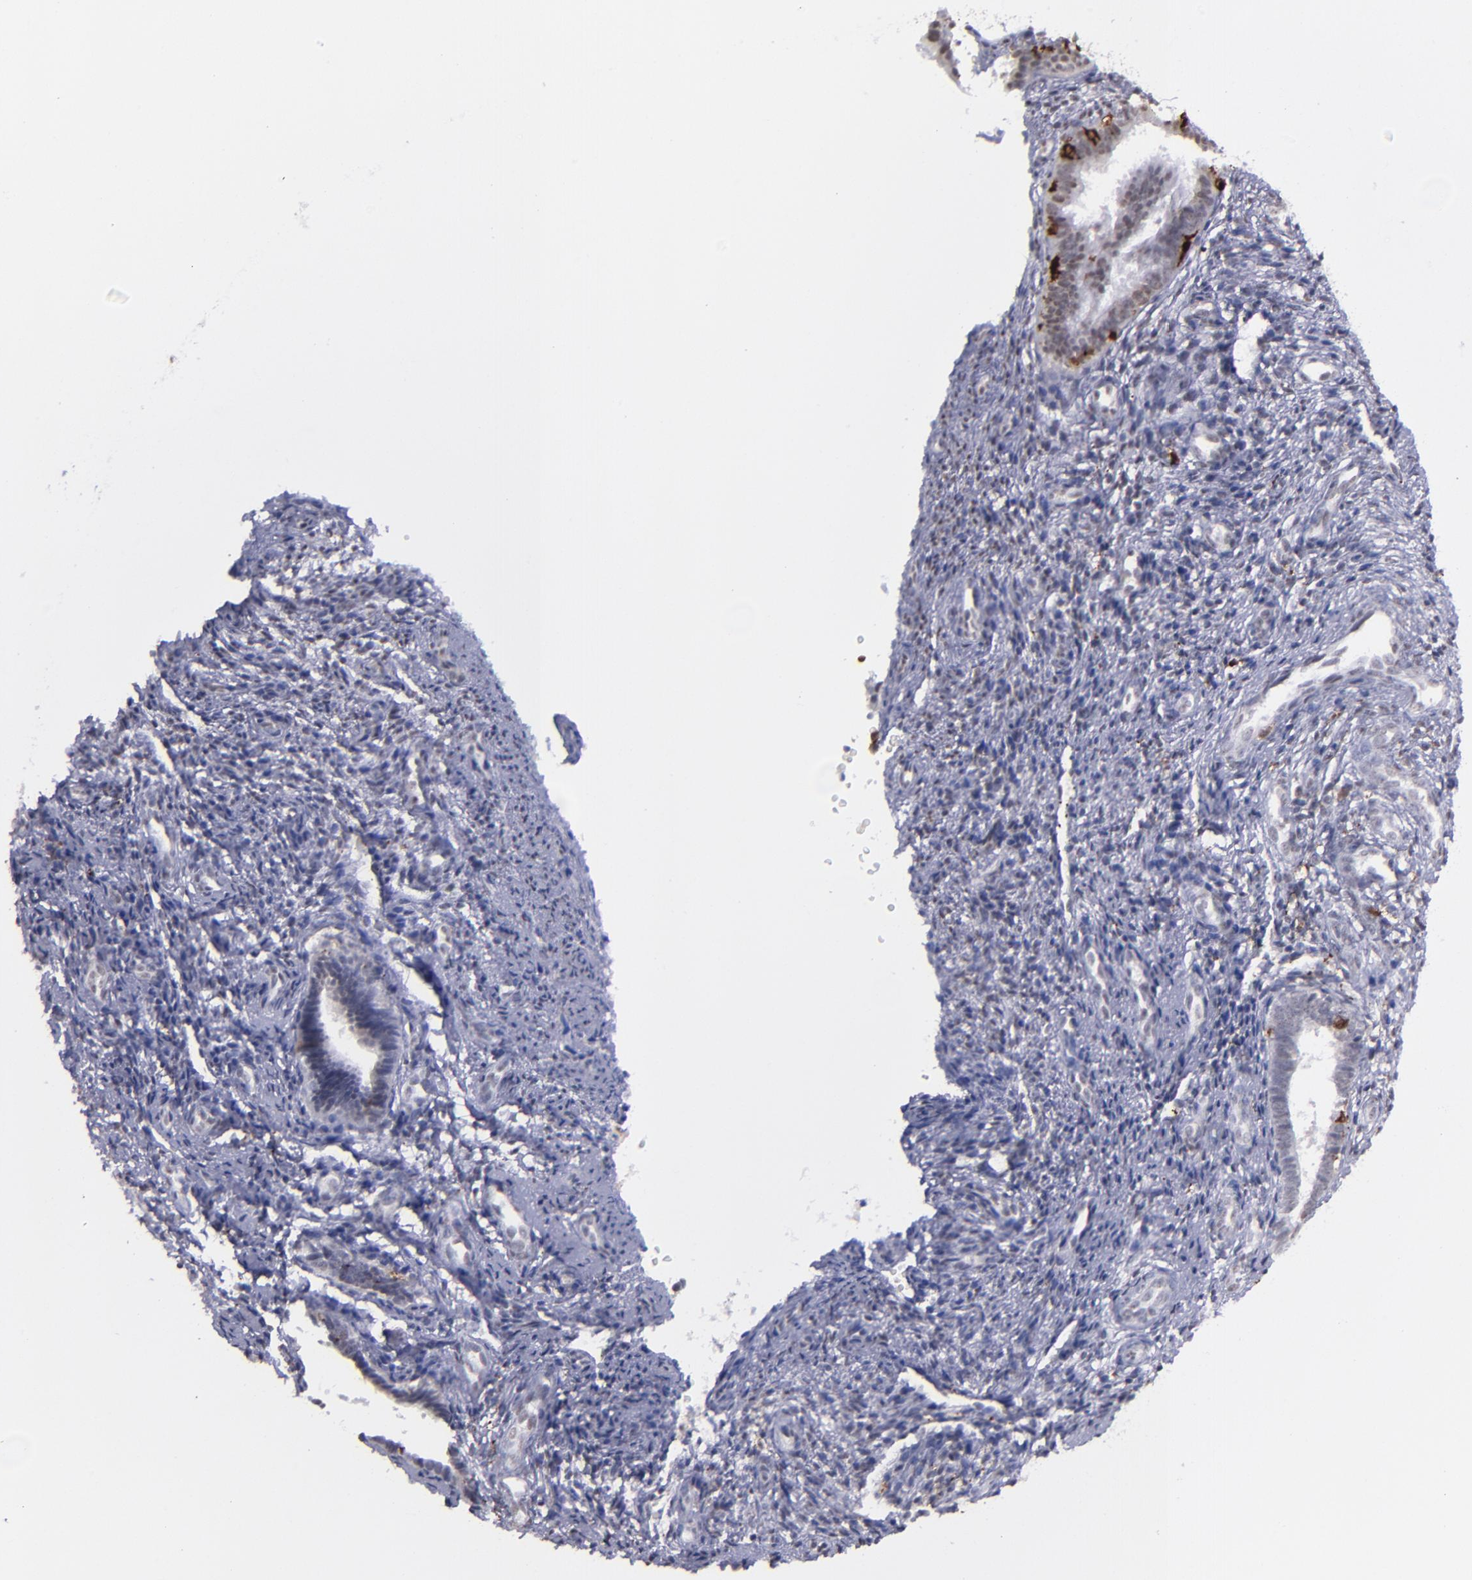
{"staining": {"intensity": "strong", "quantity": "<25%", "location": "cytoplasmic/membranous"}, "tissue": "endometrium", "cell_type": "Cells in endometrial stroma", "image_type": "normal", "snomed": [{"axis": "morphology", "description": "Normal tissue, NOS"}, {"axis": "topography", "description": "Endometrium"}], "caption": "Protein expression analysis of benign human endometrium reveals strong cytoplasmic/membranous expression in about <25% of cells in endometrial stroma. Immunohistochemistry stains the protein of interest in brown and the nuclei are stained blue.", "gene": "NCF2", "patient": {"sex": "female", "age": 27}}